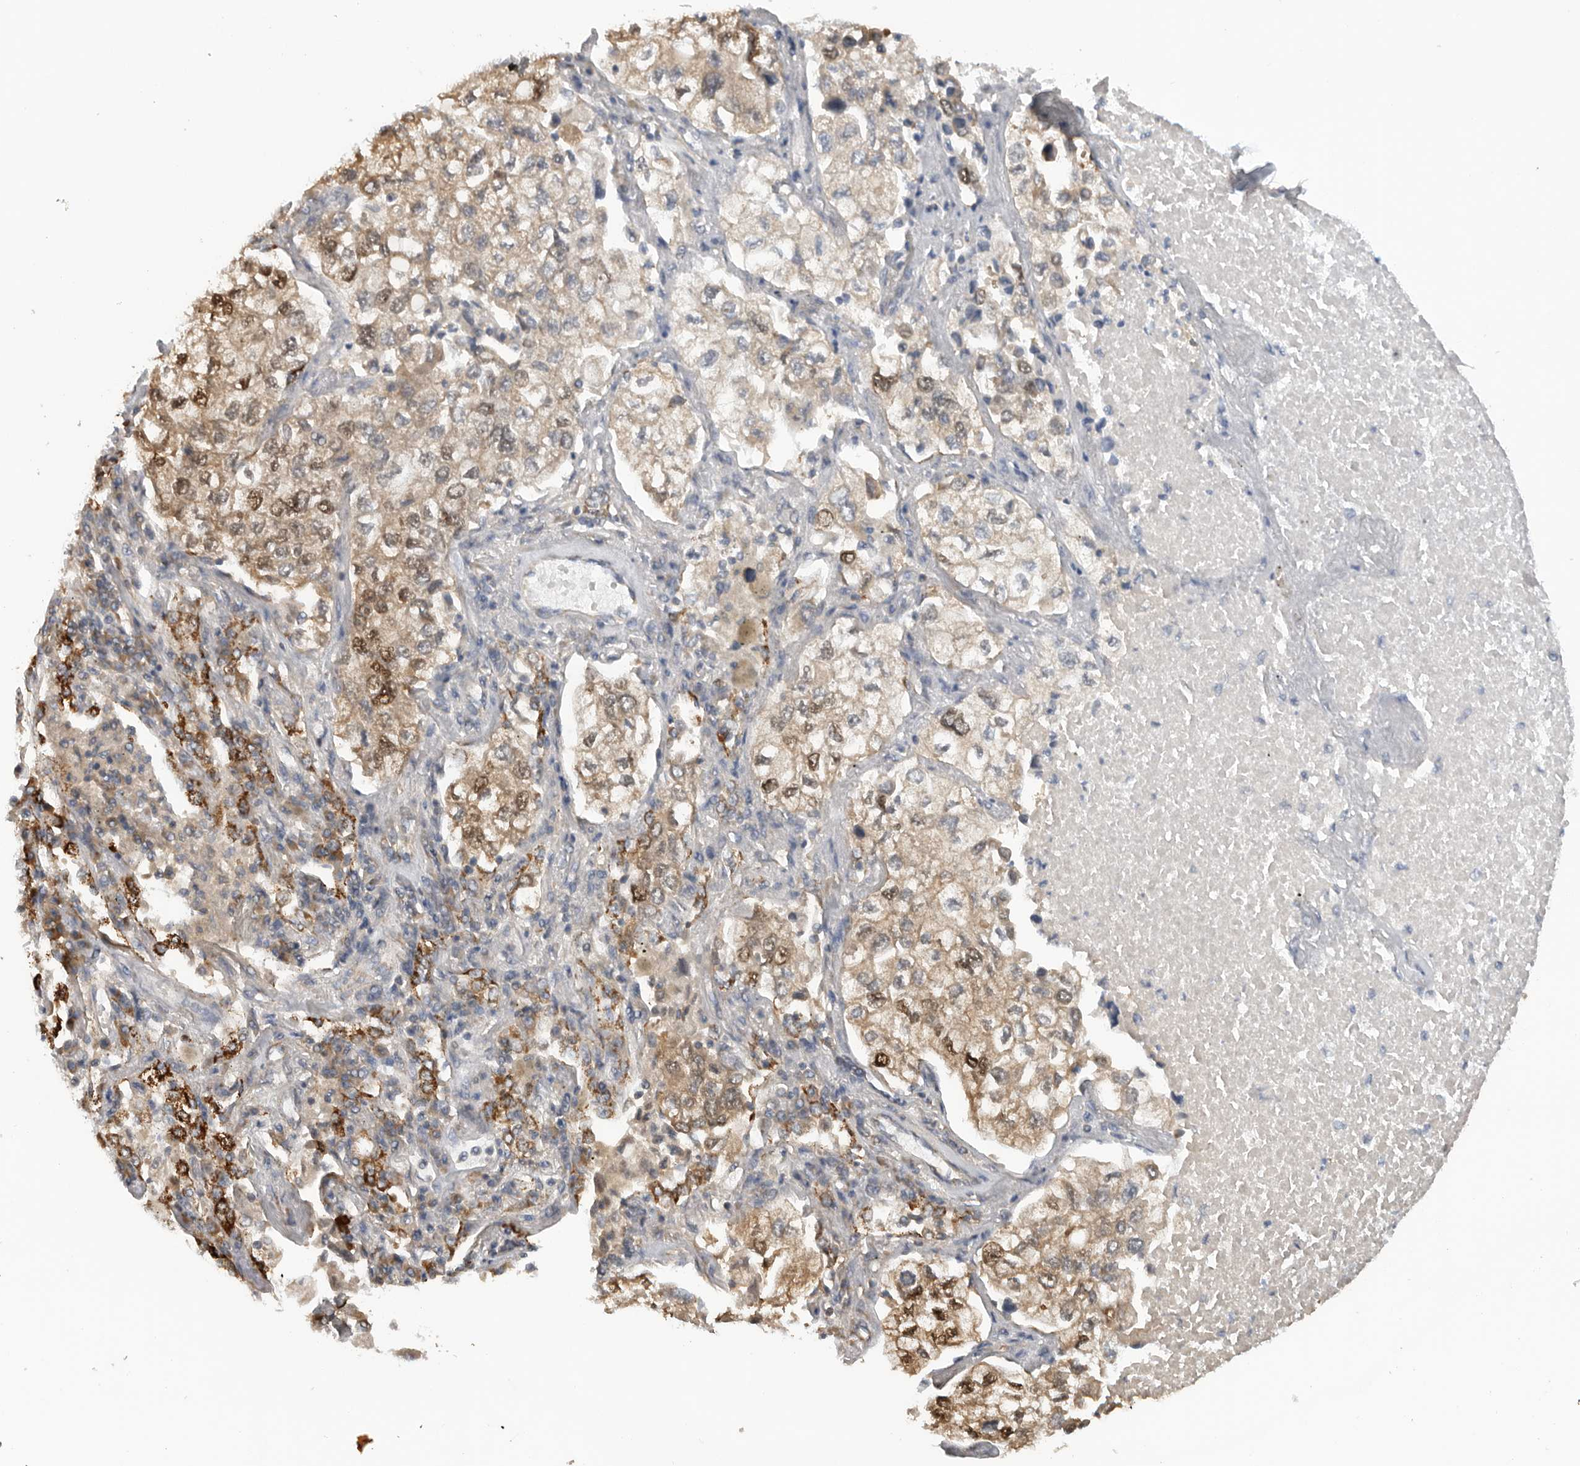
{"staining": {"intensity": "moderate", "quantity": ">75%", "location": "cytoplasmic/membranous,nuclear"}, "tissue": "lung cancer", "cell_type": "Tumor cells", "image_type": "cancer", "snomed": [{"axis": "morphology", "description": "Adenocarcinoma, NOS"}, {"axis": "topography", "description": "Lung"}], "caption": "Lung cancer (adenocarcinoma) stained with a brown dye reveals moderate cytoplasmic/membranous and nuclear positive staining in approximately >75% of tumor cells.", "gene": "DYRK2", "patient": {"sex": "male", "age": 63}}